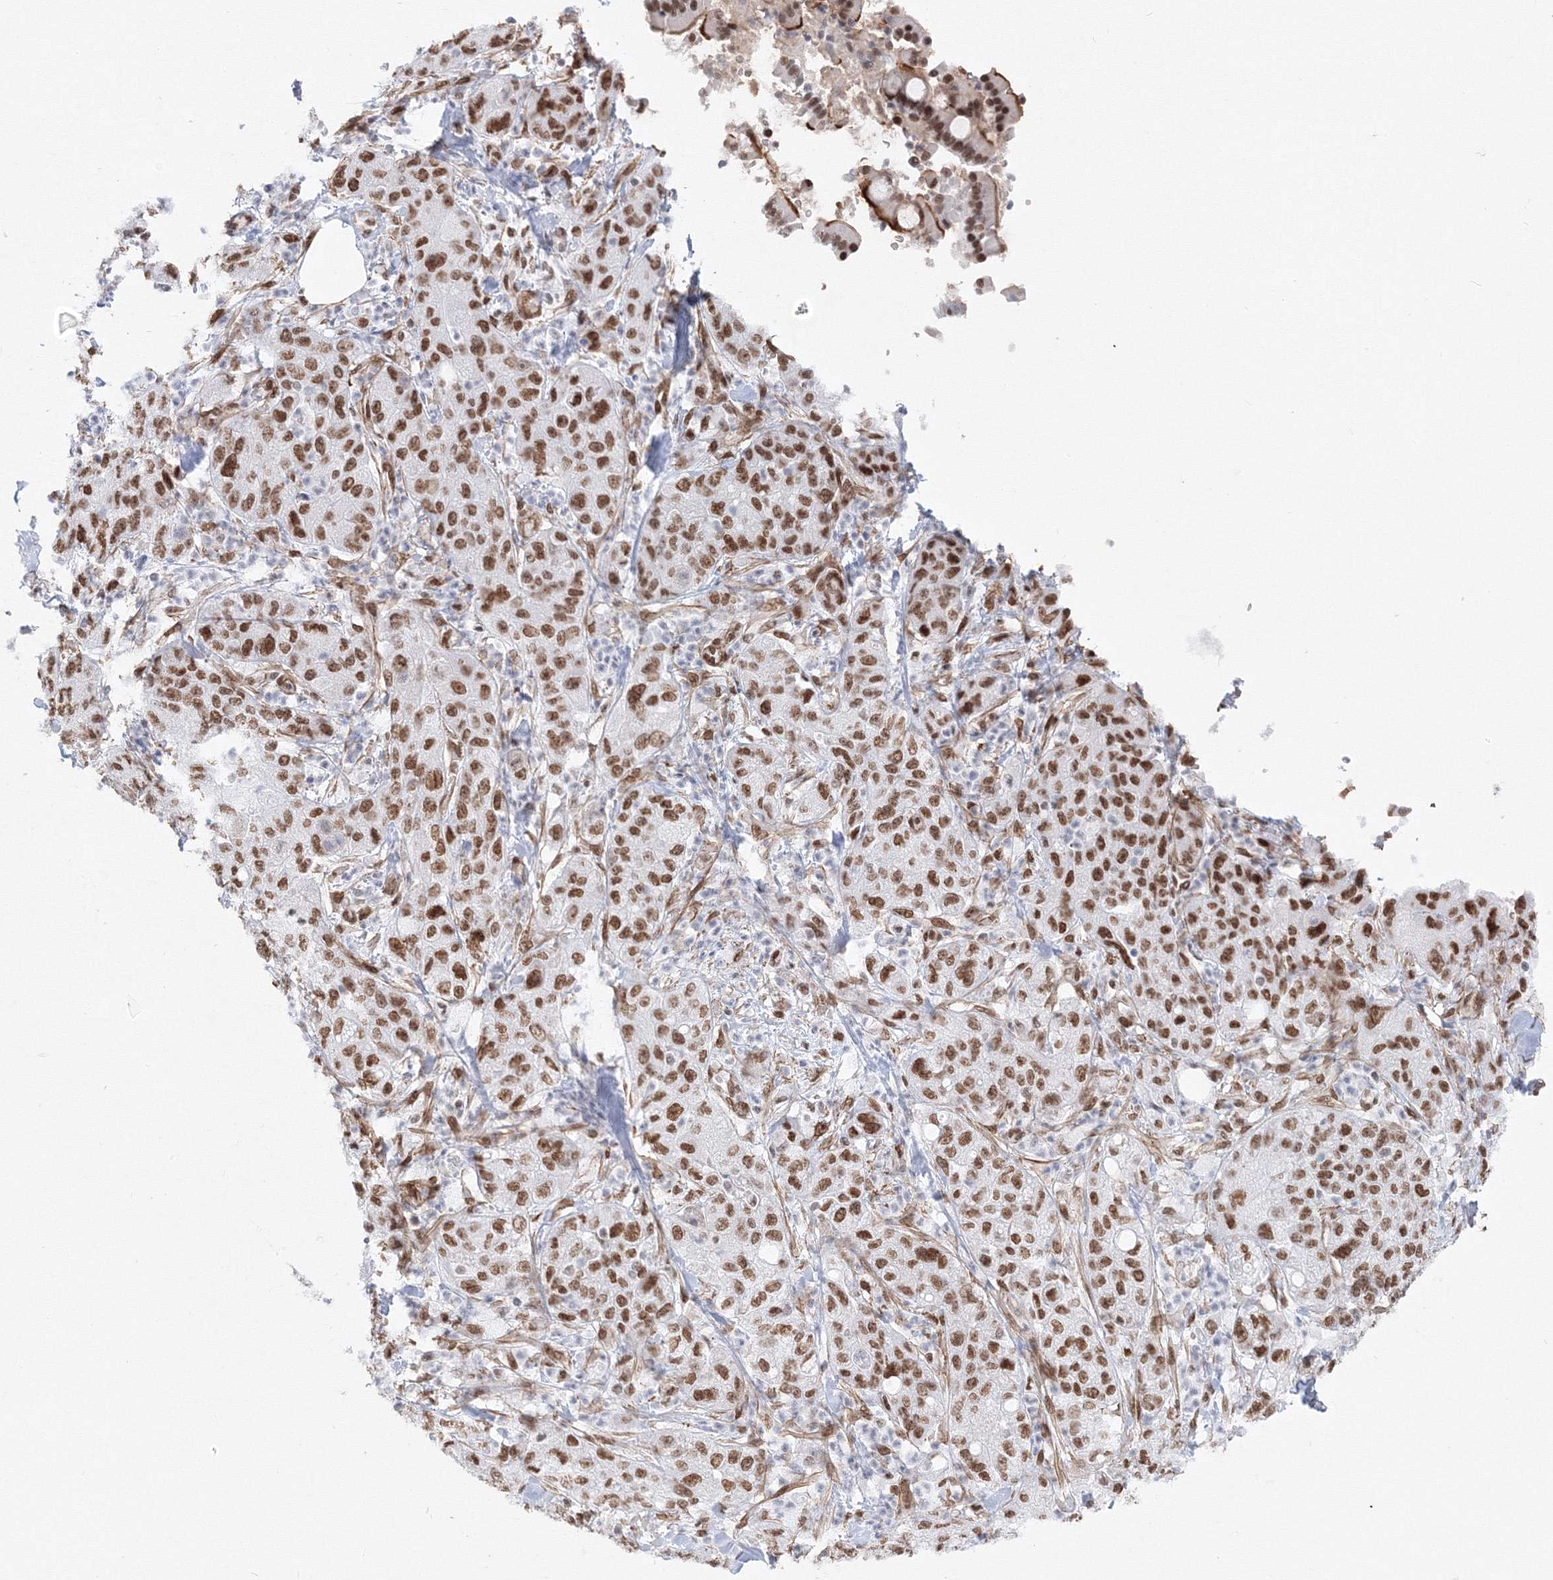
{"staining": {"intensity": "moderate", "quantity": ">75%", "location": "nuclear"}, "tissue": "pancreatic cancer", "cell_type": "Tumor cells", "image_type": "cancer", "snomed": [{"axis": "morphology", "description": "Adenocarcinoma, NOS"}, {"axis": "topography", "description": "Pancreas"}], "caption": "Immunohistochemical staining of human pancreatic cancer (adenocarcinoma) exhibits medium levels of moderate nuclear staining in about >75% of tumor cells. (DAB (3,3'-diaminobenzidine) = brown stain, brightfield microscopy at high magnification).", "gene": "ZNF638", "patient": {"sex": "female", "age": 78}}